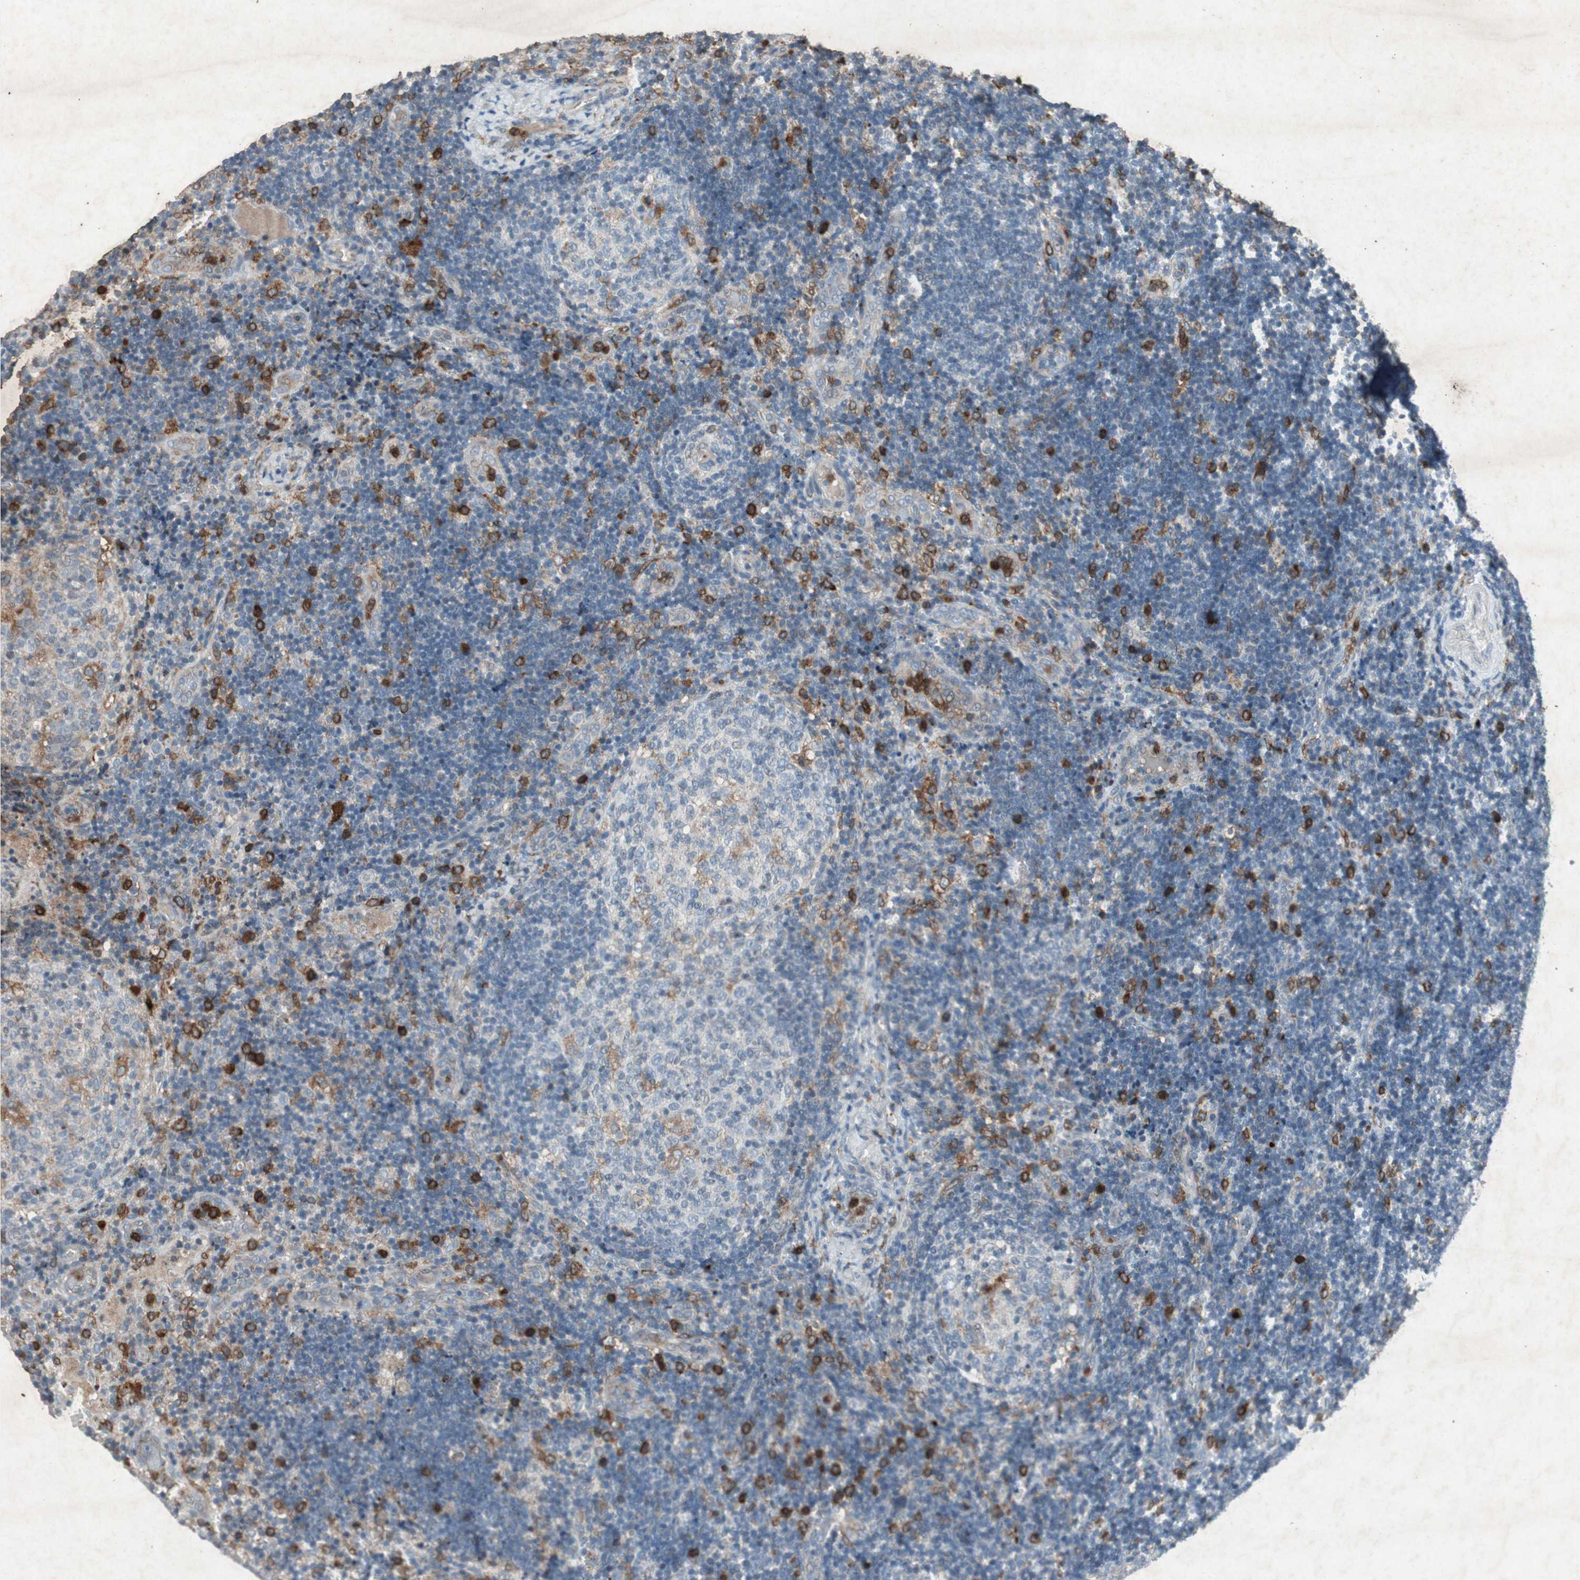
{"staining": {"intensity": "moderate", "quantity": "<25%", "location": "cytoplasmic/membranous"}, "tissue": "lymph node", "cell_type": "Germinal center cells", "image_type": "normal", "snomed": [{"axis": "morphology", "description": "Normal tissue, NOS"}, {"axis": "topography", "description": "Lymph node"}], "caption": "Approximately <25% of germinal center cells in benign lymph node exhibit moderate cytoplasmic/membranous protein positivity as visualized by brown immunohistochemical staining.", "gene": "TYROBP", "patient": {"sex": "female", "age": 14}}